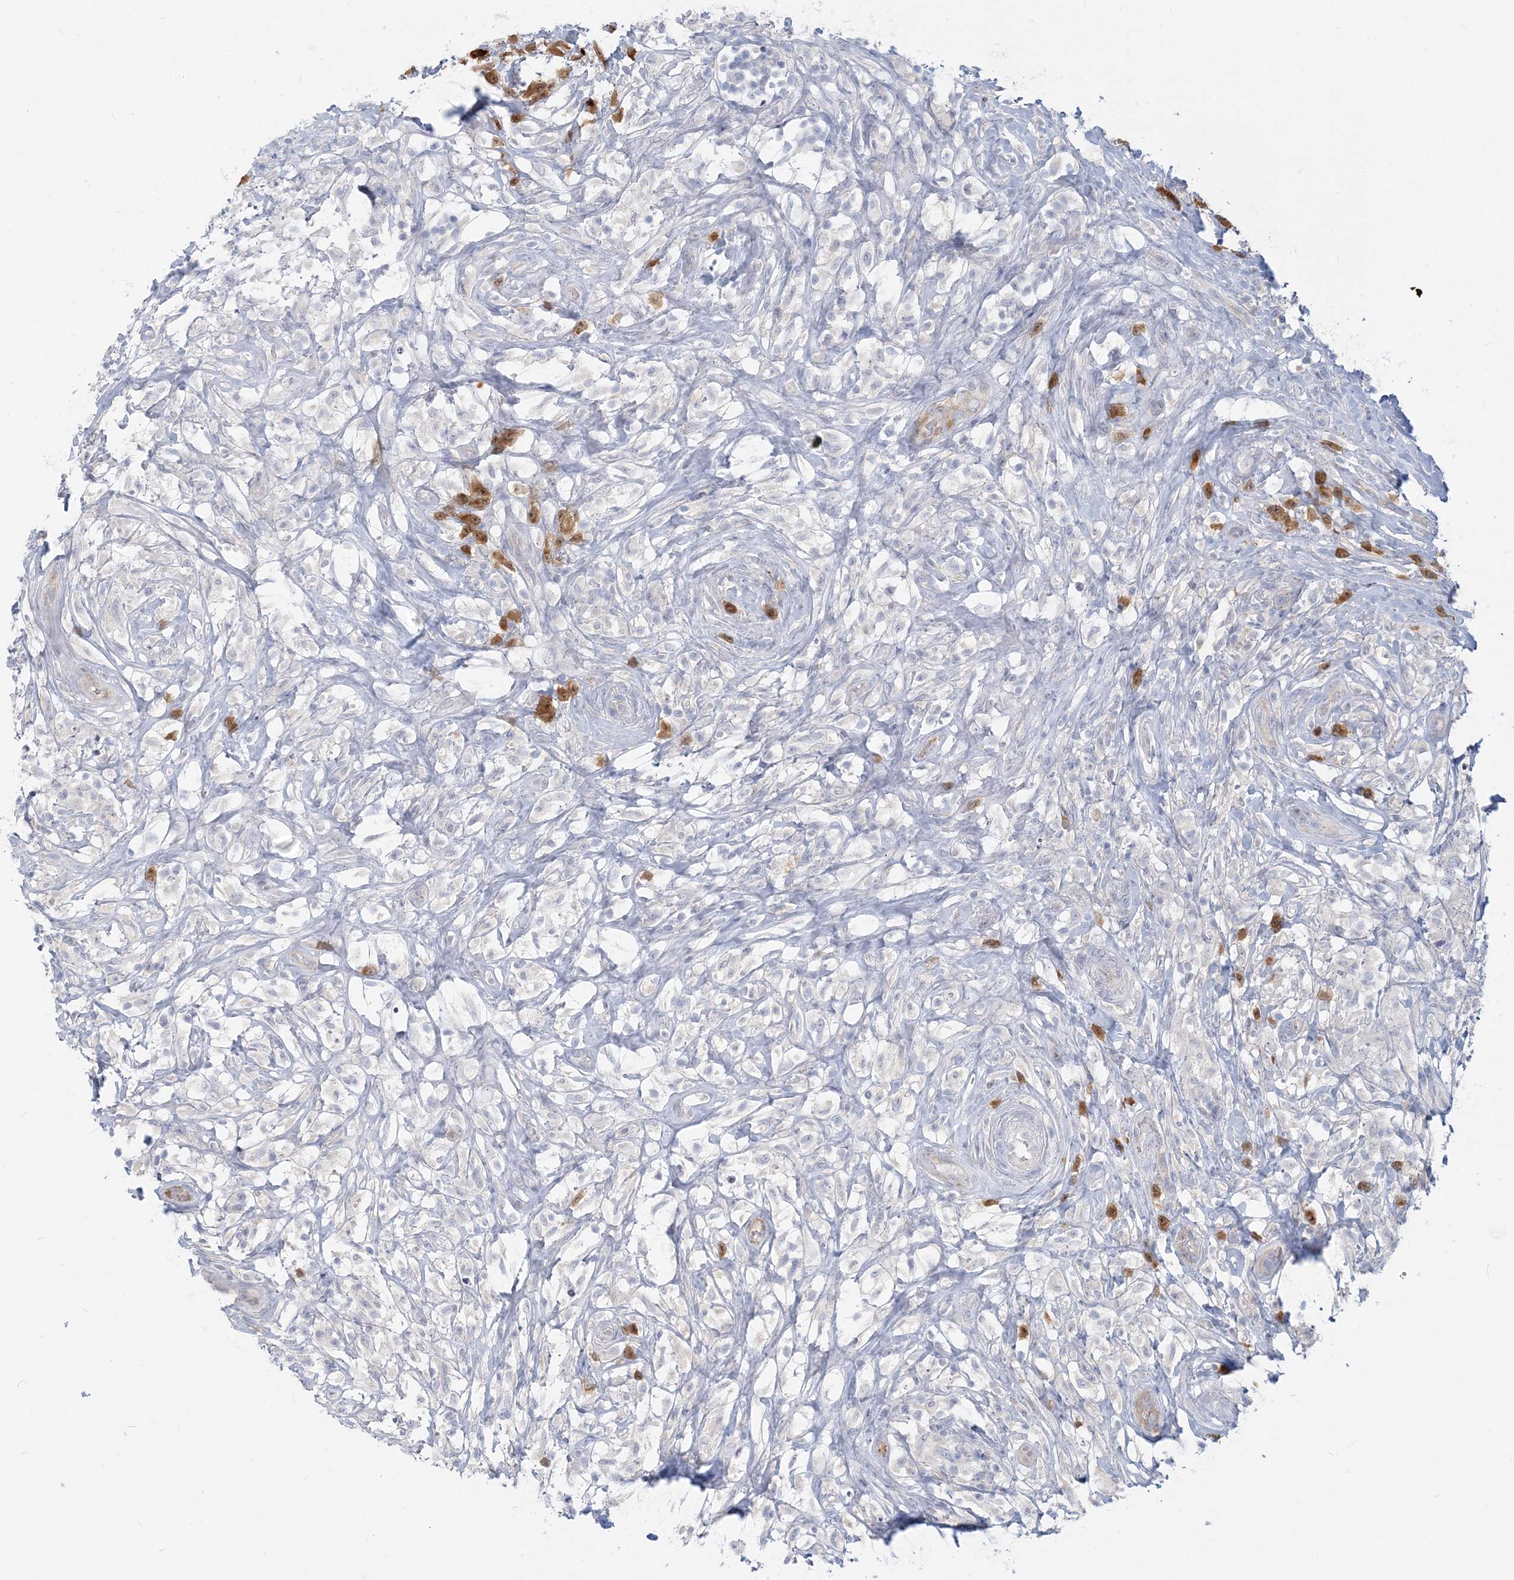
{"staining": {"intensity": "negative", "quantity": "none", "location": "none"}, "tissue": "testis cancer", "cell_type": "Tumor cells", "image_type": "cancer", "snomed": [{"axis": "morphology", "description": "Seminoma, NOS"}, {"axis": "topography", "description": "Testis"}], "caption": "DAB (3,3'-diaminobenzidine) immunohistochemical staining of testis cancer (seminoma) demonstrates no significant positivity in tumor cells.", "gene": "GMPPA", "patient": {"sex": "male", "age": 49}}